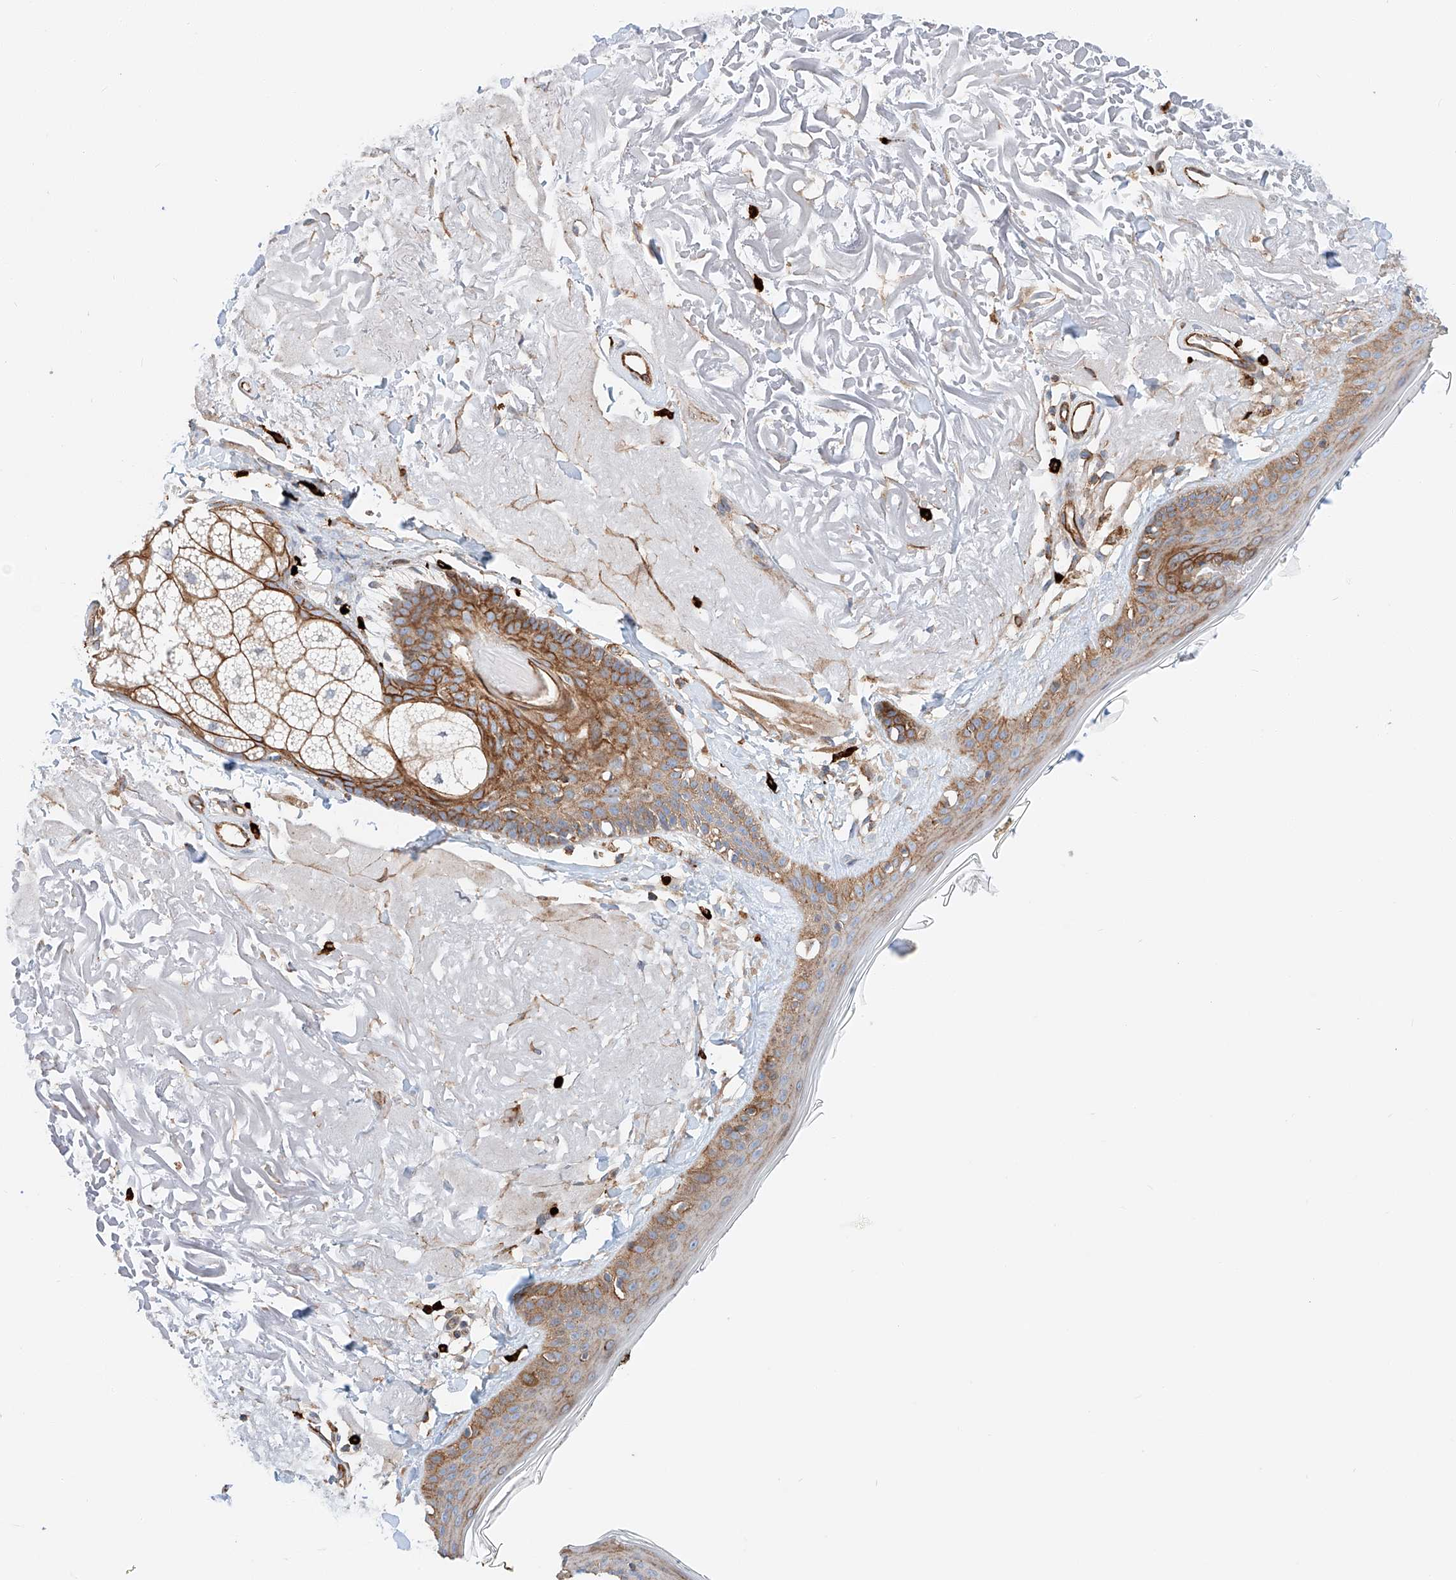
{"staining": {"intensity": "moderate", "quantity": ">75%", "location": "cytoplasmic/membranous"}, "tissue": "skin", "cell_type": "Fibroblasts", "image_type": "normal", "snomed": [{"axis": "morphology", "description": "Normal tissue, NOS"}, {"axis": "topography", "description": "Skin"}, {"axis": "topography", "description": "Skeletal muscle"}], "caption": "DAB immunohistochemical staining of benign human skin displays moderate cytoplasmic/membranous protein staining in about >75% of fibroblasts.", "gene": "MINDY4", "patient": {"sex": "male", "age": 83}}